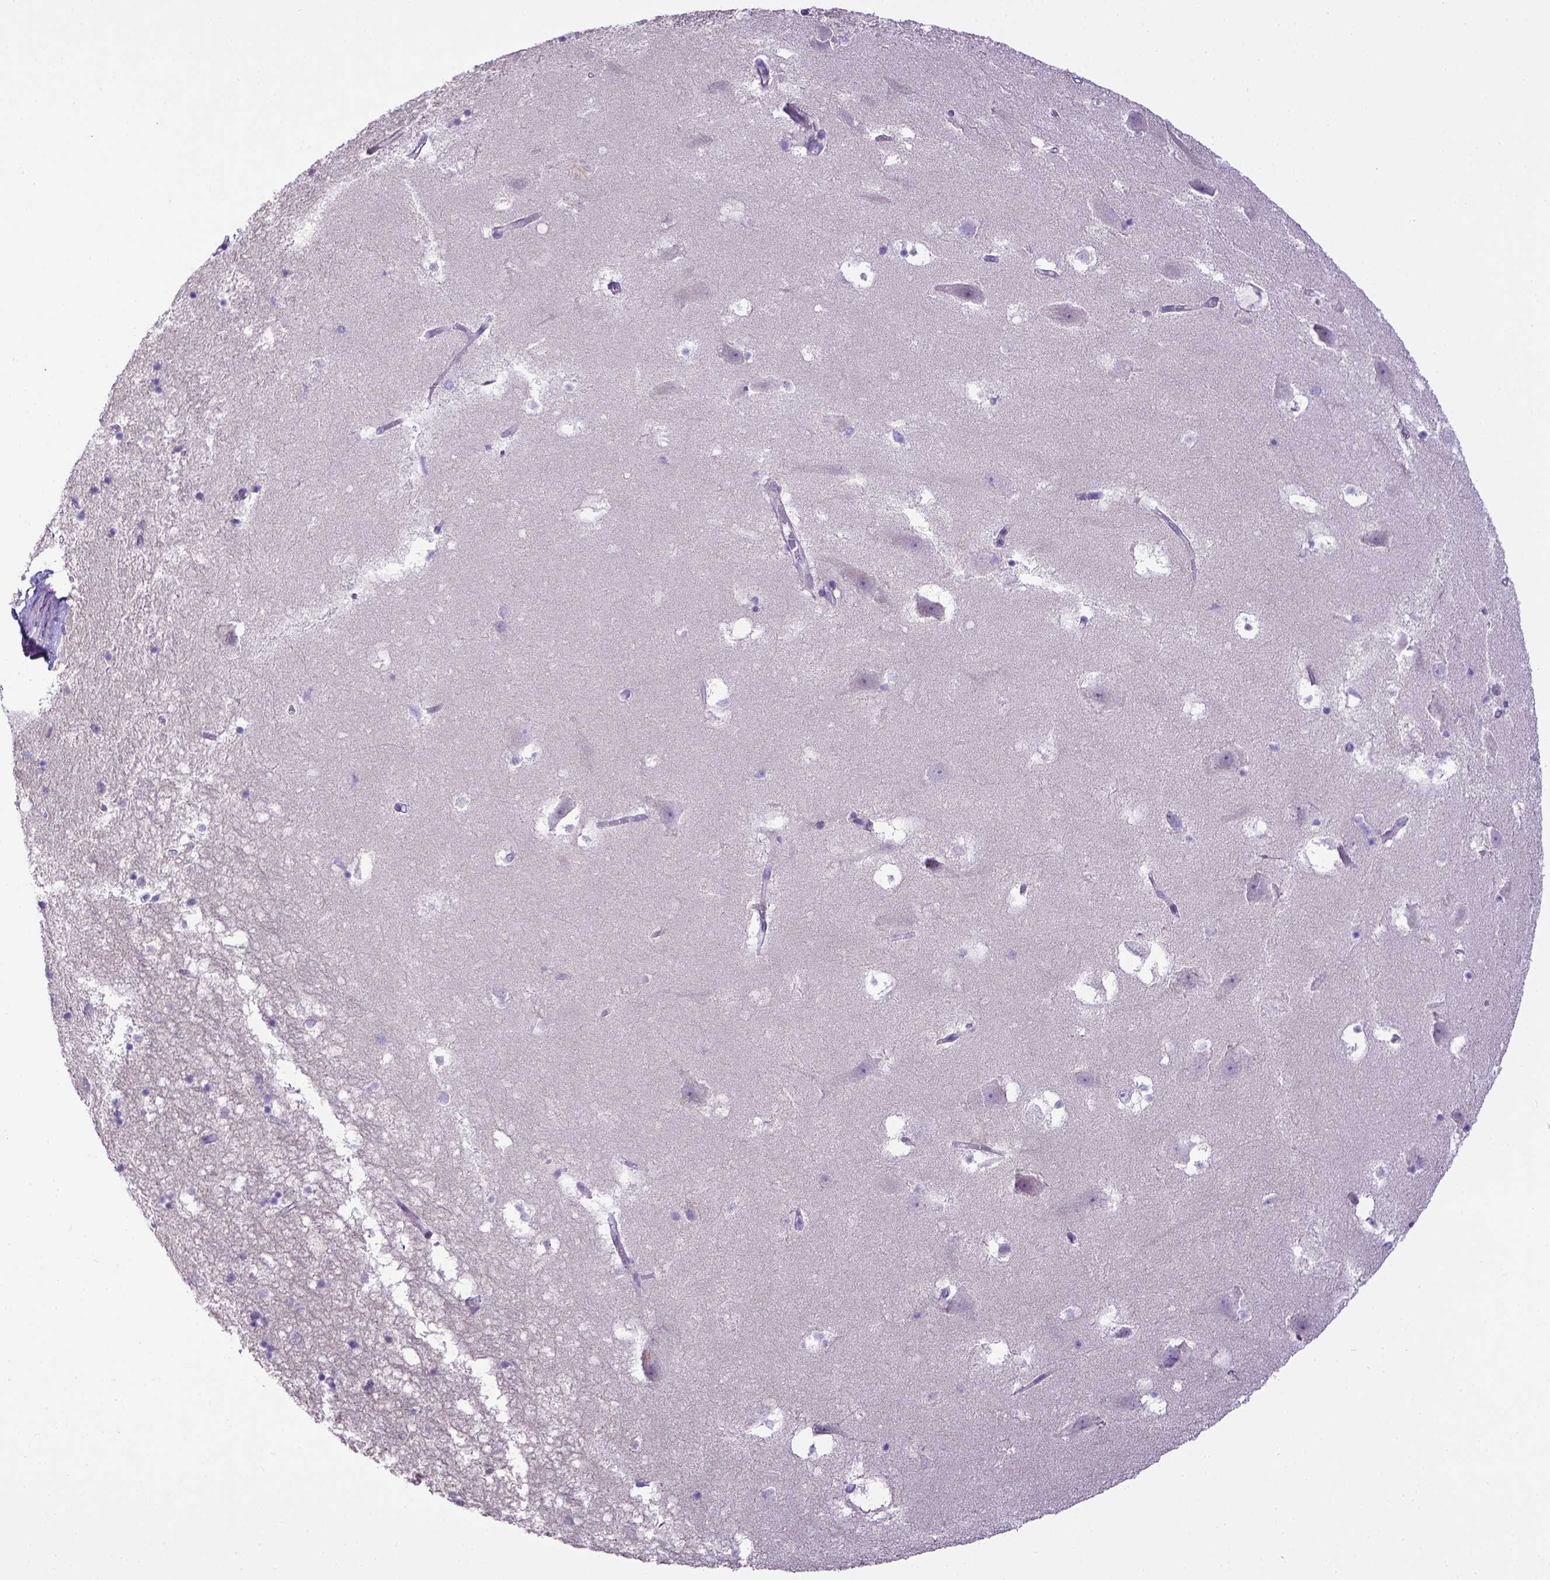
{"staining": {"intensity": "negative", "quantity": "none", "location": "none"}, "tissue": "hippocampus", "cell_type": "Glial cells", "image_type": "normal", "snomed": [{"axis": "morphology", "description": "Normal tissue, NOS"}, {"axis": "topography", "description": "Hippocampus"}], "caption": "Glial cells are negative for protein expression in benign human hippocampus. (DAB IHC, high magnification).", "gene": "CD40", "patient": {"sex": "male", "age": 58}}